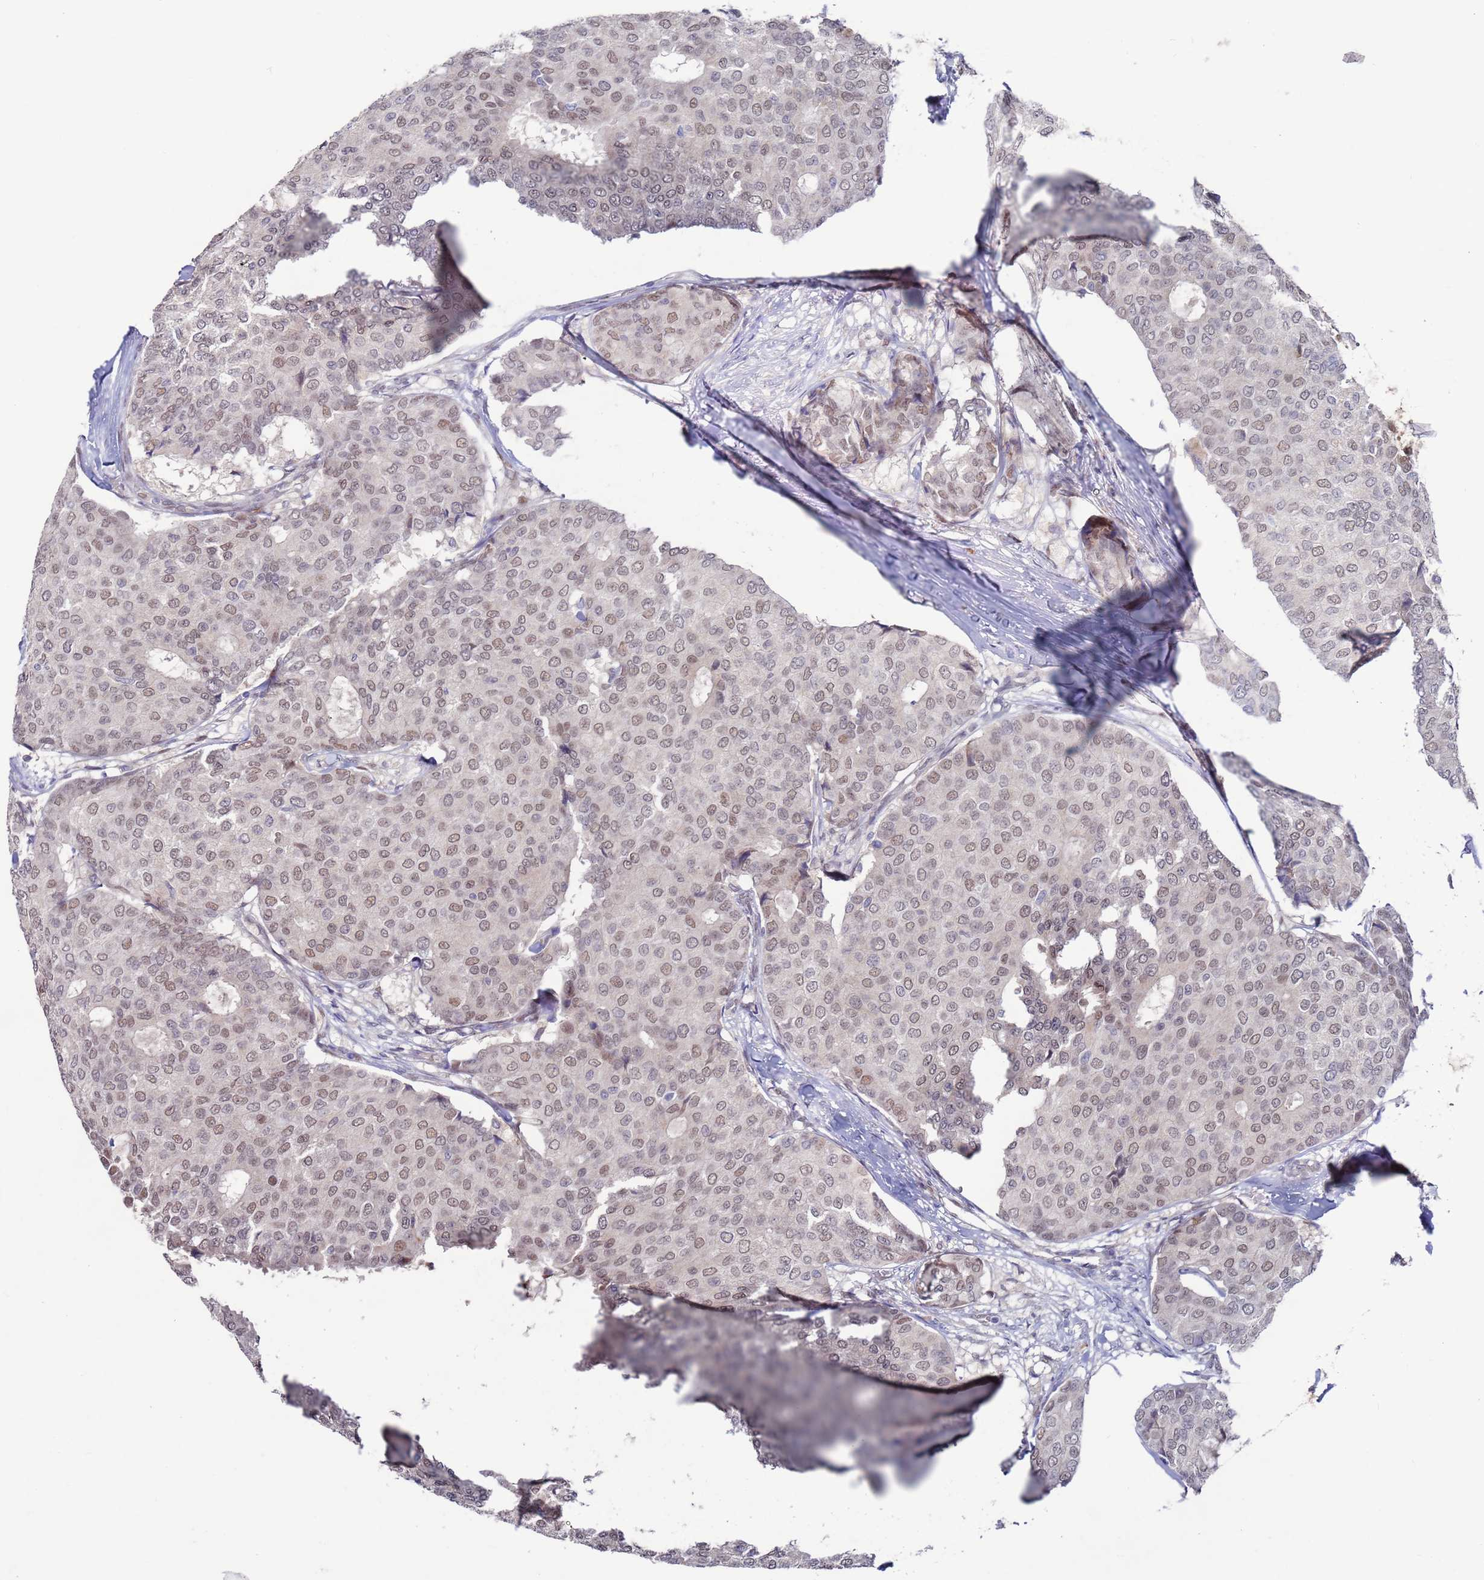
{"staining": {"intensity": "weak", "quantity": ">75%", "location": "nuclear"}, "tissue": "breast cancer", "cell_type": "Tumor cells", "image_type": "cancer", "snomed": [{"axis": "morphology", "description": "Duct carcinoma"}, {"axis": "topography", "description": "Breast"}], "caption": "Breast cancer stained with DAB (3,3'-diaminobenzidine) immunohistochemistry exhibits low levels of weak nuclear expression in approximately >75% of tumor cells. (Brightfield microscopy of DAB IHC at high magnification).", "gene": "FBXO27", "patient": {"sex": "female", "age": 75}}